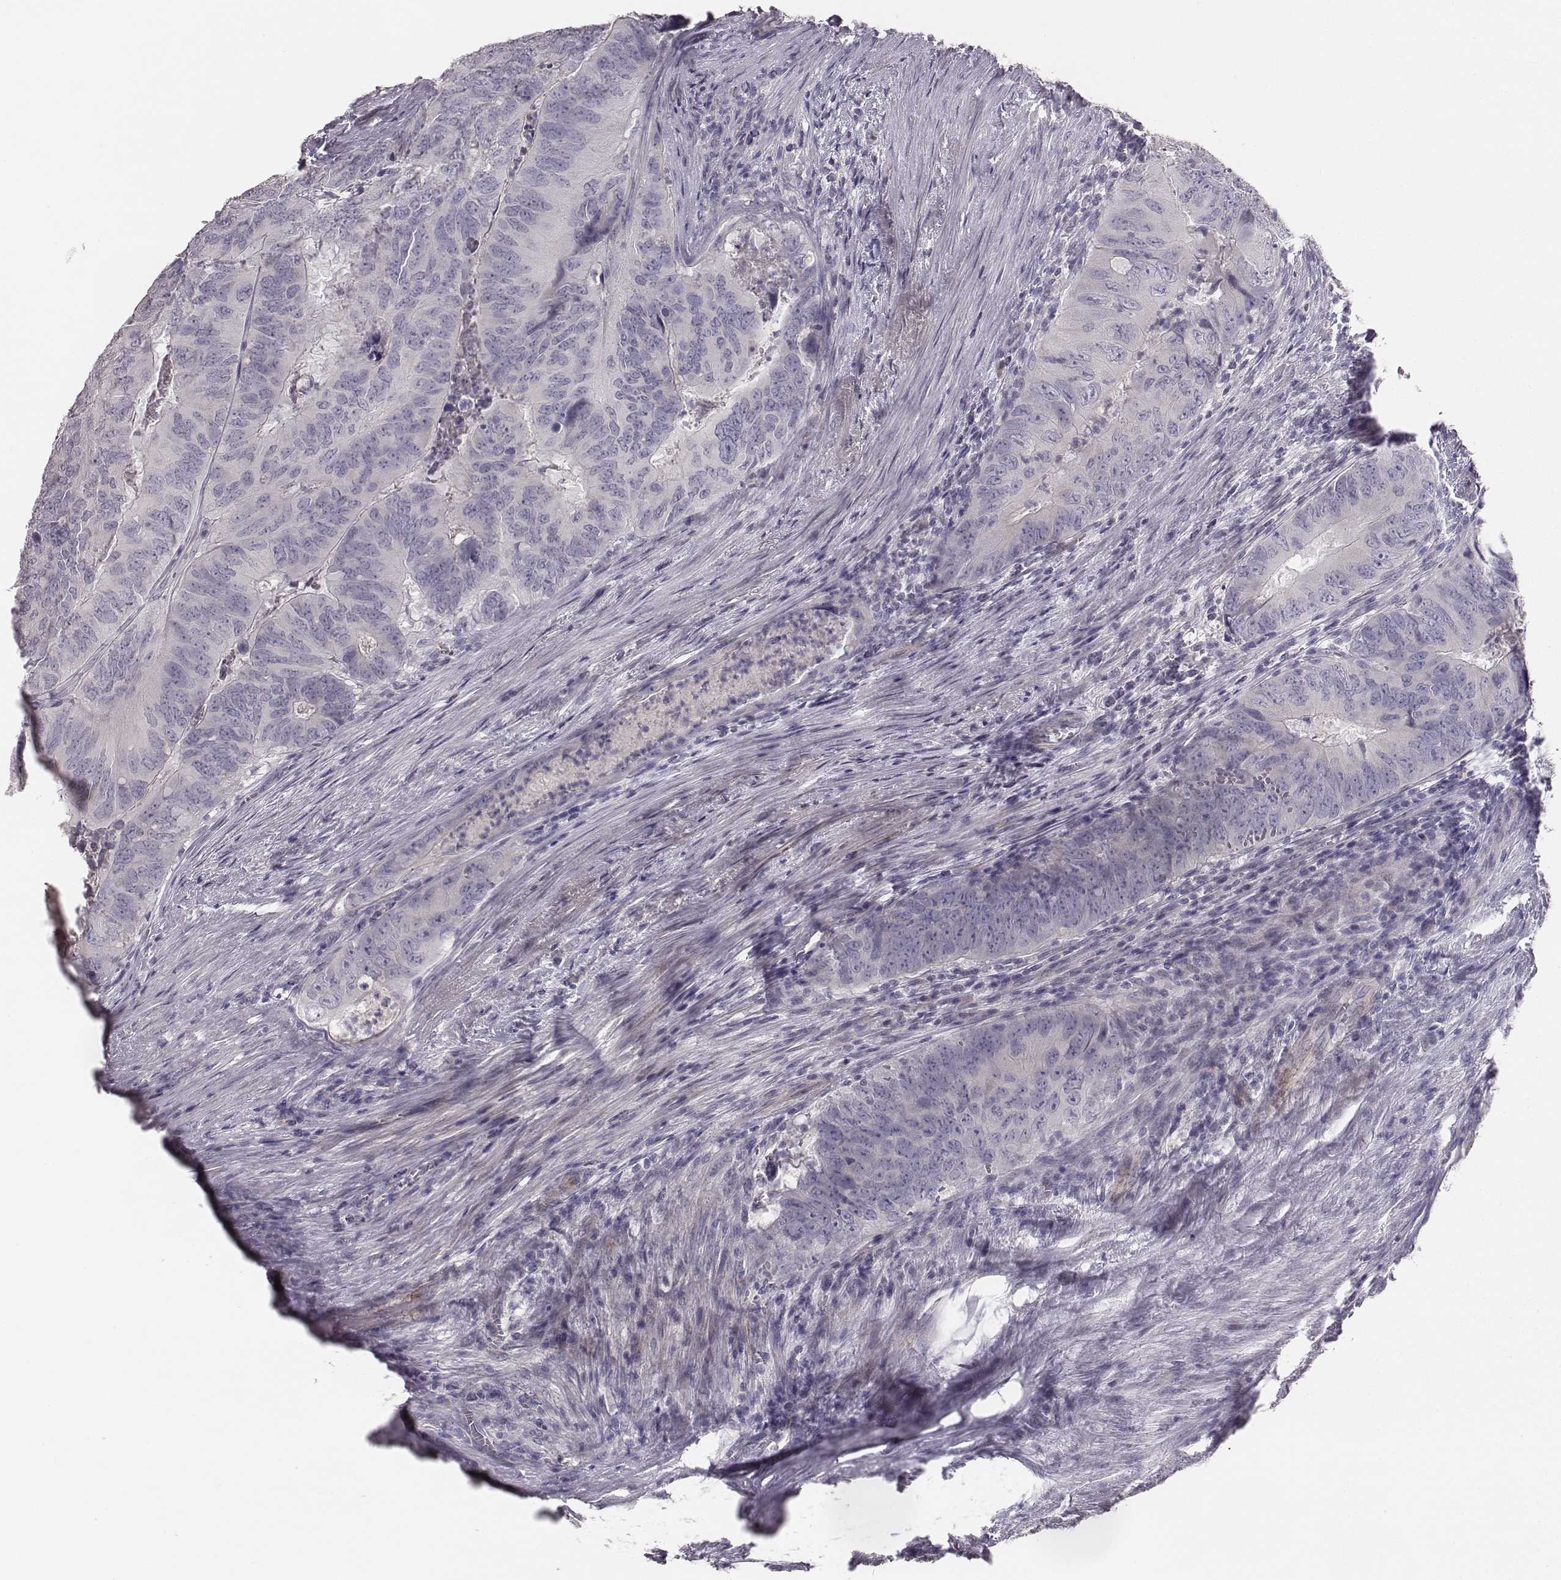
{"staining": {"intensity": "negative", "quantity": "none", "location": "none"}, "tissue": "colorectal cancer", "cell_type": "Tumor cells", "image_type": "cancer", "snomed": [{"axis": "morphology", "description": "Adenocarcinoma, NOS"}, {"axis": "topography", "description": "Colon"}], "caption": "DAB immunohistochemical staining of adenocarcinoma (colorectal) demonstrates no significant staining in tumor cells.", "gene": "MYH6", "patient": {"sex": "male", "age": 79}}